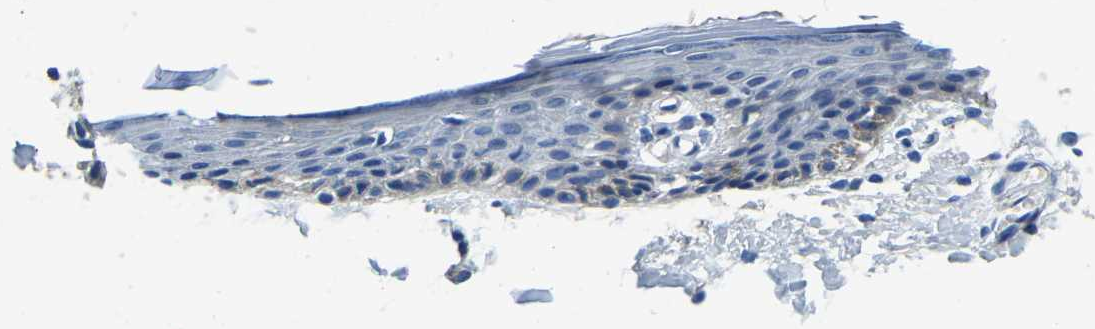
{"staining": {"intensity": "negative", "quantity": "none", "location": "none"}, "tissue": "skin", "cell_type": "Epidermal cells", "image_type": "normal", "snomed": [{"axis": "morphology", "description": "Normal tissue, NOS"}, {"axis": "topography", "description": "Vulva"}], "caption": "Histopathology image shows no significant protein positivity in epidermal cells of normal skin. Brightfield microscopy of immunohistochemistry (IHC) stained with DAB (3,3'-diaminobenzidine) (brown) and hematoxylin (blue), captured at high magnification.", "gene": "UBN2", "patient": {"sex": "female", "age": 54}}